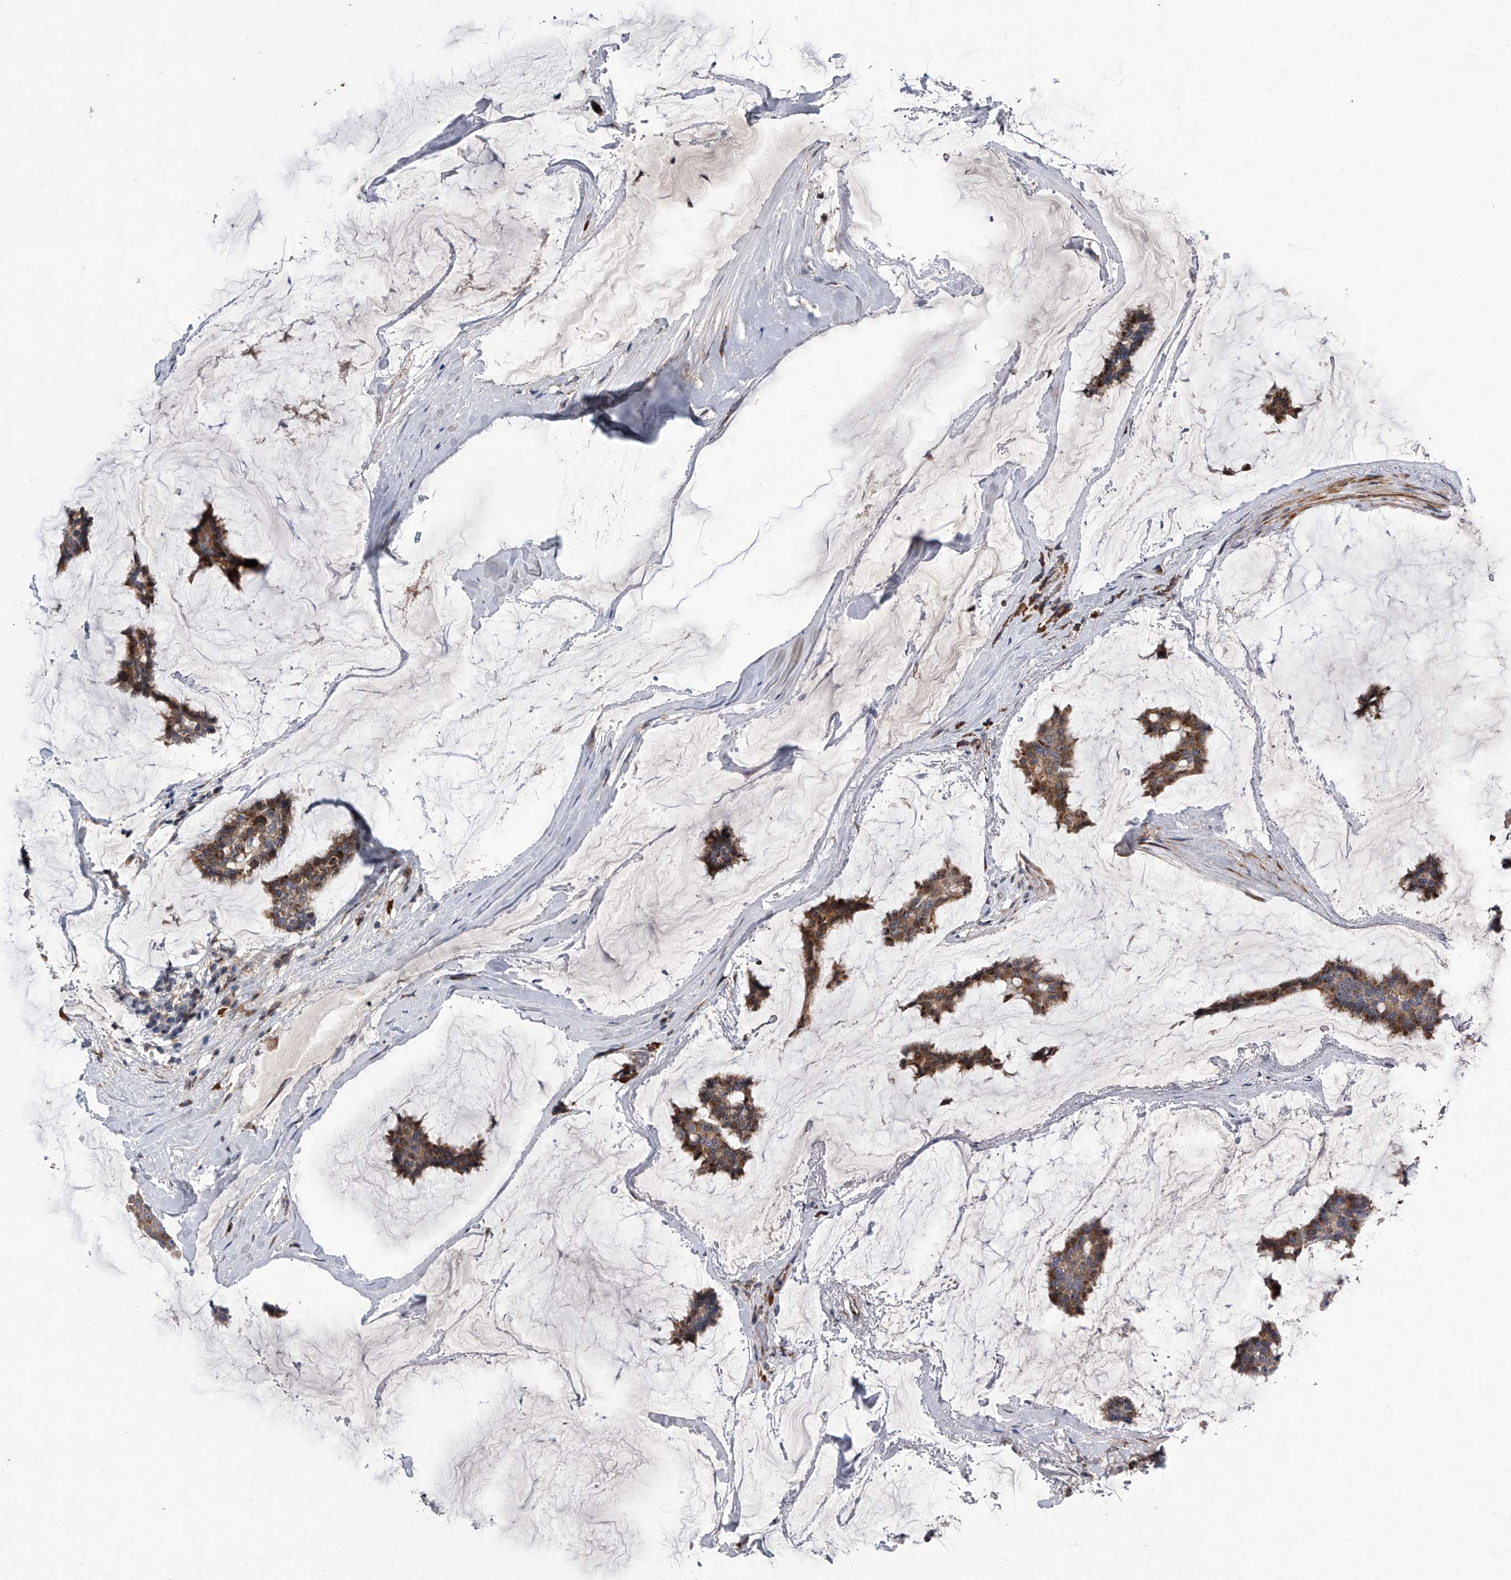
{"staining": {"intensity": "moderate", "quantity": ">75%", "location": "cytoplasmic/membranous"}, "tissue": "breast cancer", "cell_type": "Tumor cells", "image_type": "cancer", "snomed": [{"axis": "morphology", "description": "Duct carcinoma"}, {"axis": "topography", "description": "Breast"}], "caption": "Infiltrating ductal carcinoma (breast) stained with immunohistochemistry displays moderate cytoplasmic/membranous positivity in approximately >75% of tumor cells.", "gene": "DLGAP2", "patient": {"sex": "female", "age": 93}}